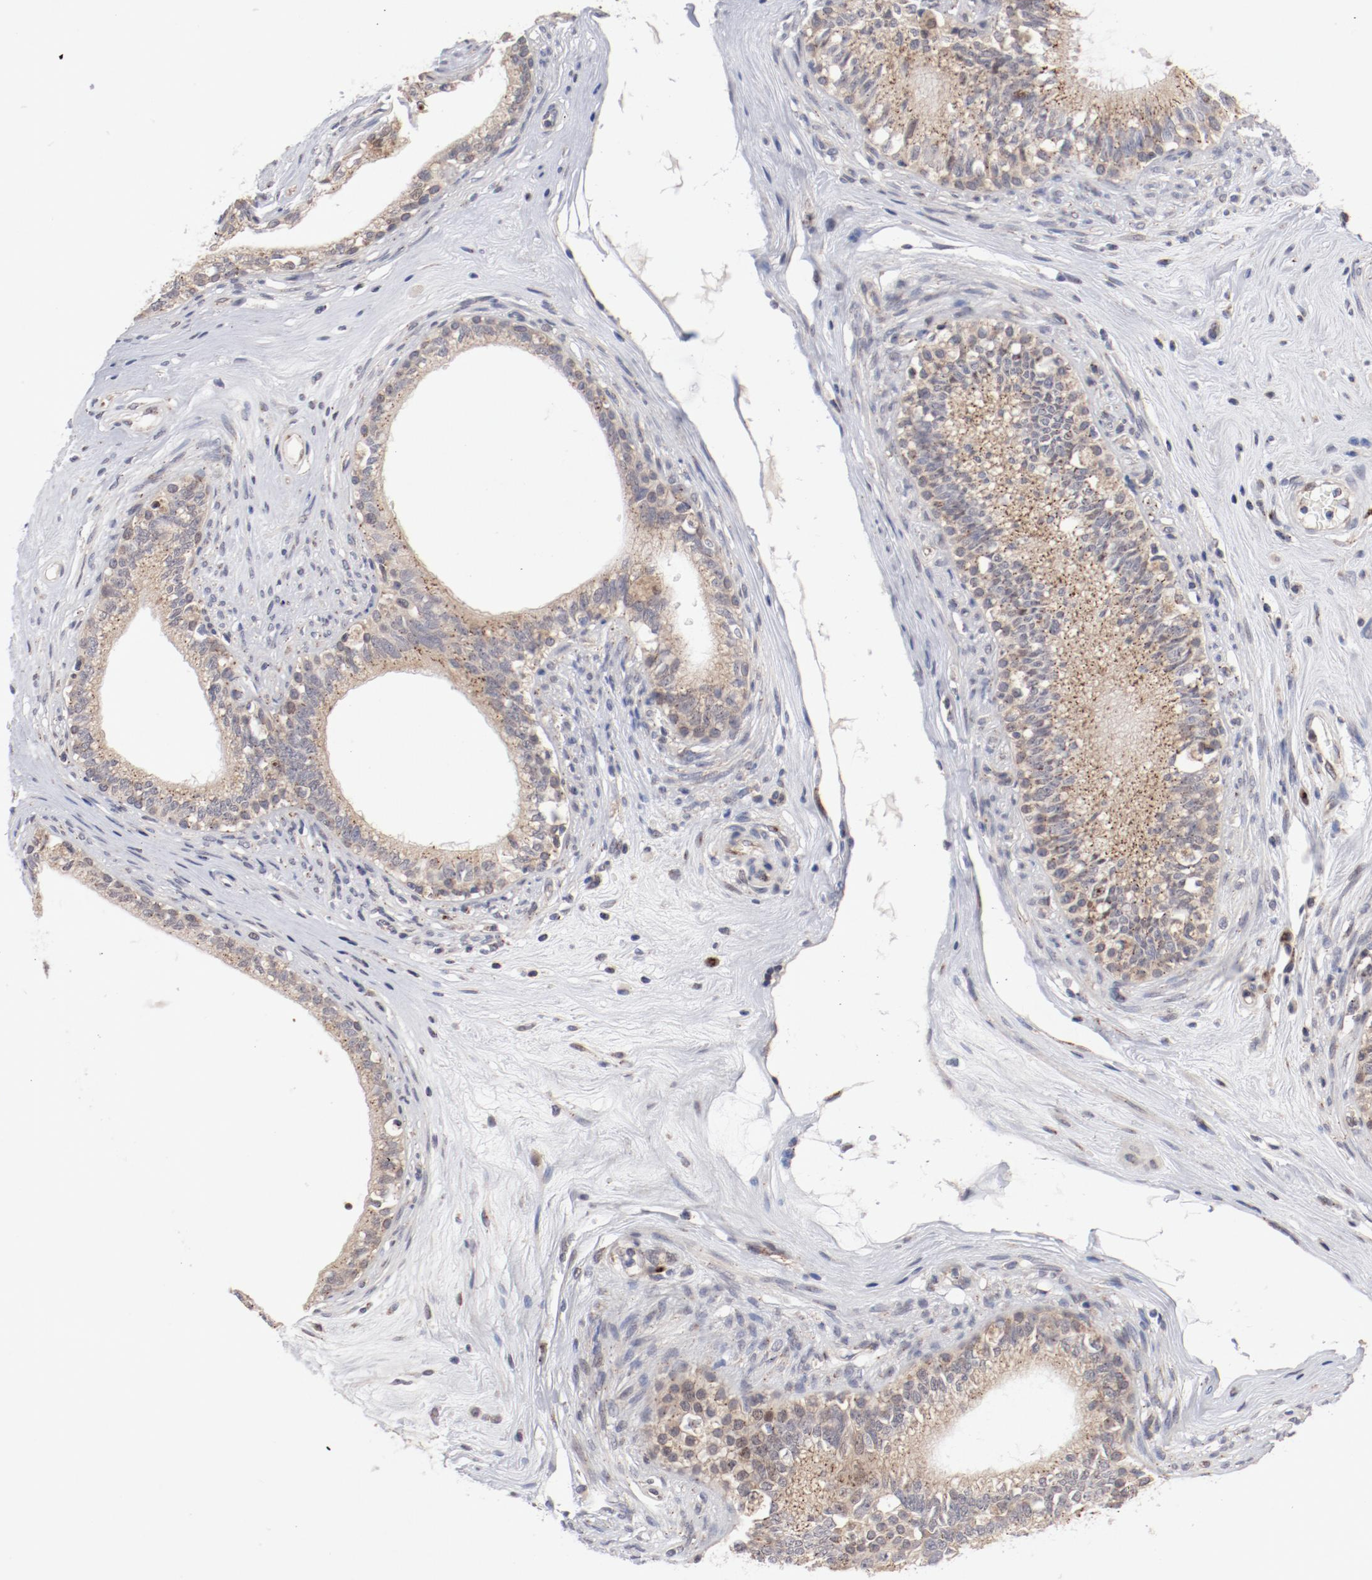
{"staining": {"intensity": "weak", "quantity": ">75%", "location": "cytoplasmic/membranous"}, "tissue": "epididymis", "cell_type": "Glandular cells", "image_type": "normal", "snomed": [{"axis": "morphology", "description": "Normal tissue, NOS"}, {"axis": "morphology", "description": "Inflammation, NOS"}, {"axis": "topography", "description": "Epididymis"}], "caption": "Immunohistochemistry (IHC) (DAB (3,3'-diaminobenzidine)) staining of normal human epididymis reveals weak cytoplasmic/membranous protein expression in approximately >75% of glandular cells.", "gene": "RPL12", "patient": {"sex": "male", "age": 84}}